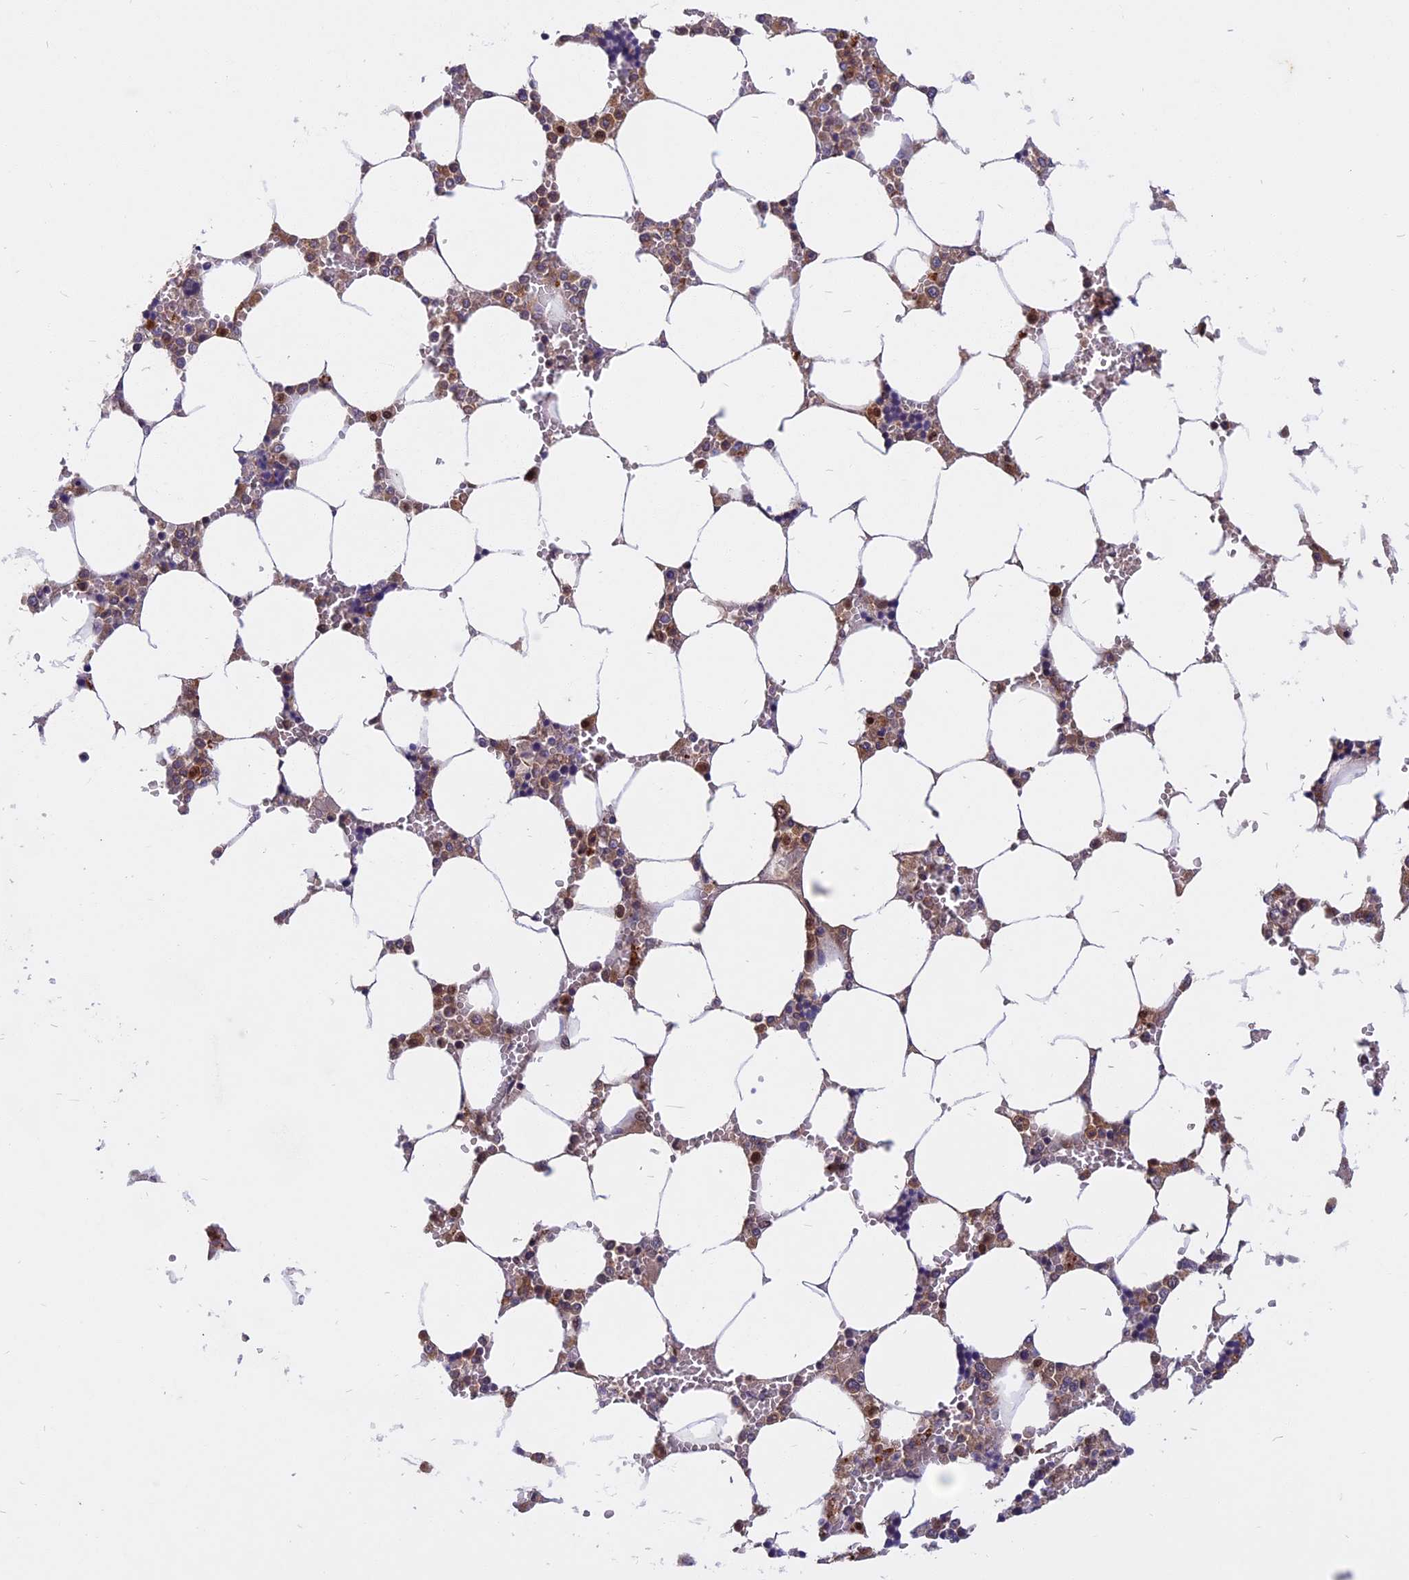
{"staining": {"intensity": "weak", "quantity": "25%-75%", "location": "cytoplasmic/membranous,nuclear"}, "tissue": "bone marrow", "cell_type": "Hematopoietic cells", "image_type": "normal", "snomed": [{"axis": "morphology", "description": "Normal tissue, NOS"}, {"axis": "topography", "description": "Bone marrow"}], "caption": "Protein analysis of benign bone marrow displays weak cytoplasmic/membranous,nuclear staining in about 25%-75% of hematopoietic cells. The staining was performed using DAB, with brown indicating positive protein expression. Nuclei are stained blue with hematoxylin.", "gene": "CDC7", "patient": {"sex": "male", "age": 64}}